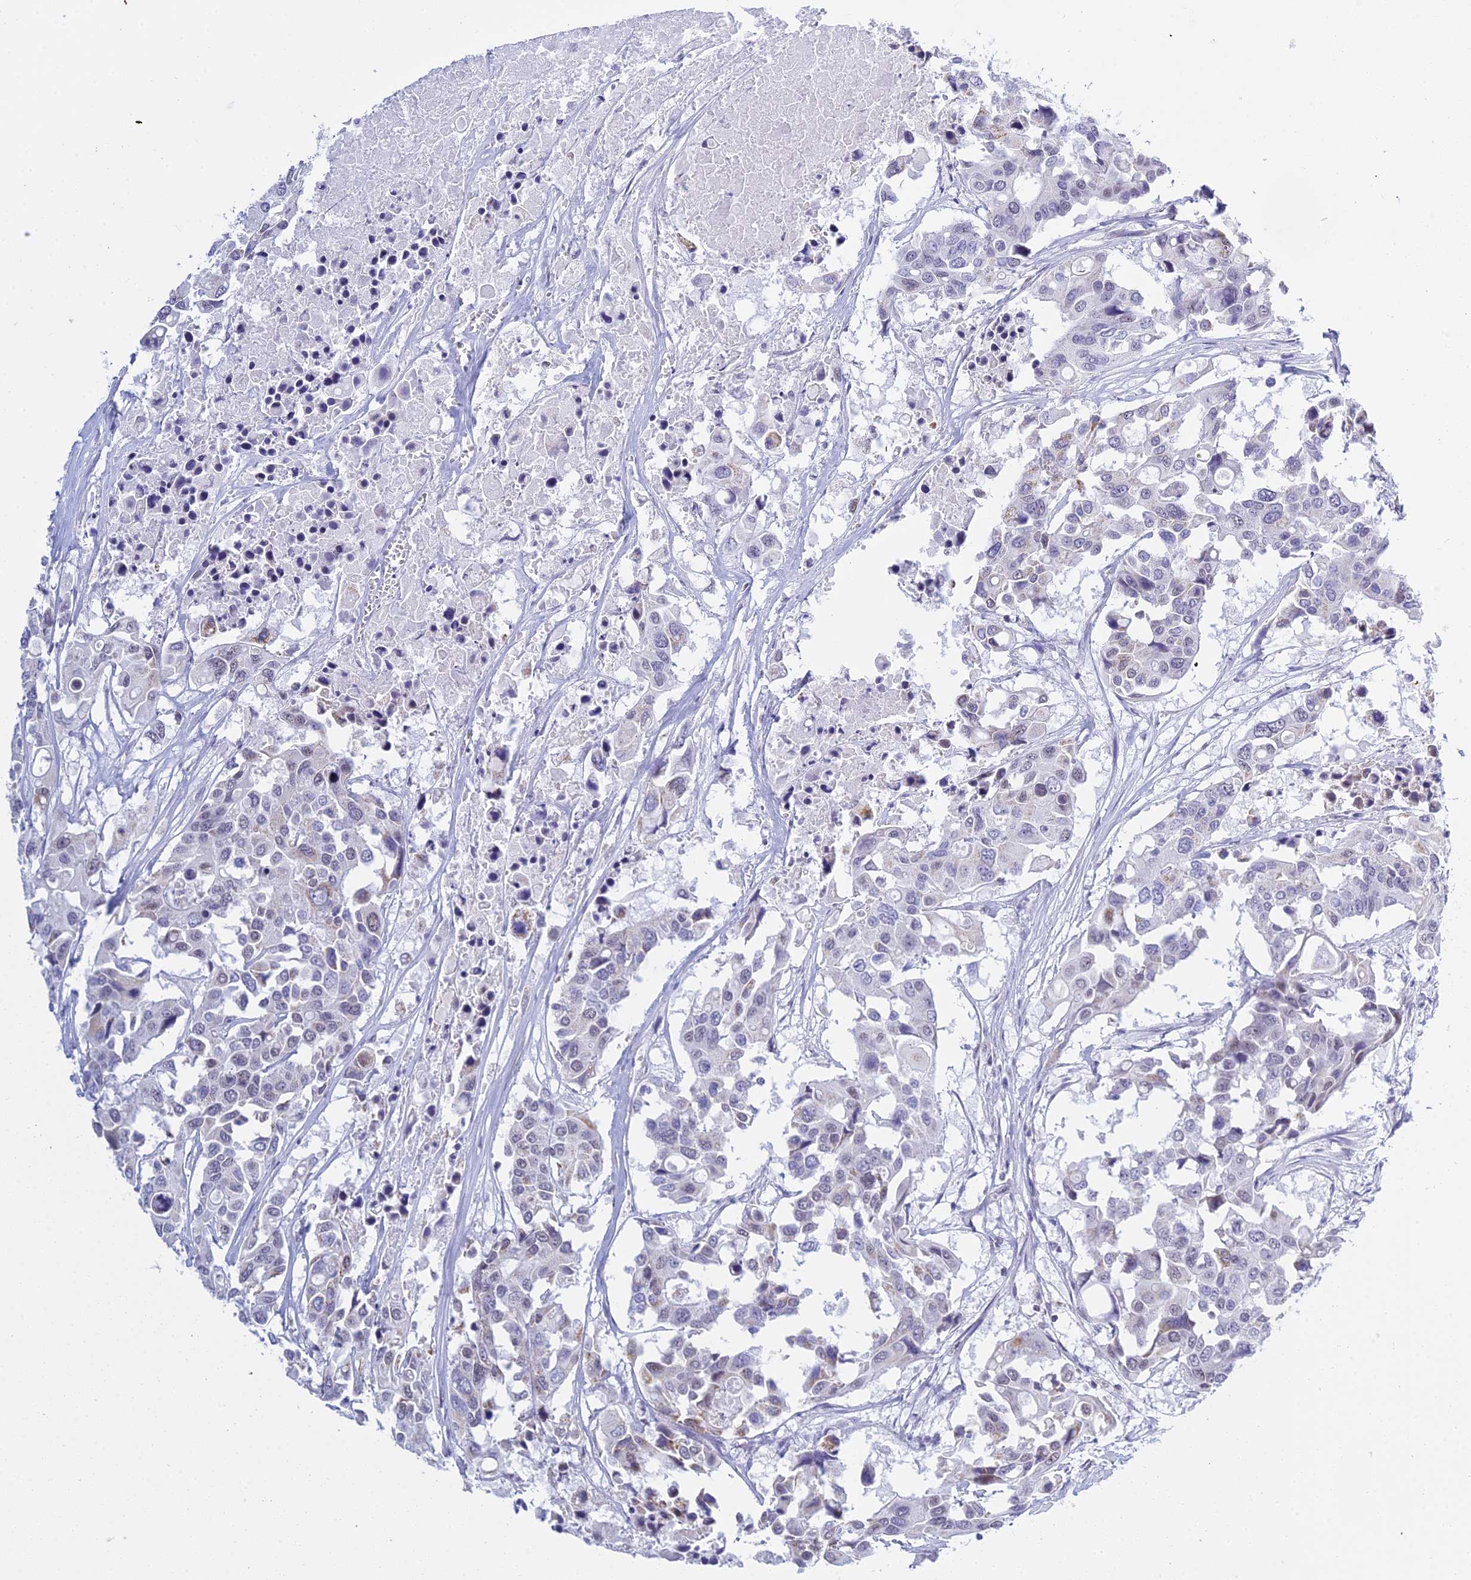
{"staining": {"intensity": "negative", "quantity": "none", "location": "none"}, "tissue": "colorectal cancer", "cell_type": "Tumor cells", "image_type": "cancer", "snomed": [{"axis": "morphology", "description": "Adenocarcinoma, NOS"}, {"axis": "topography", "description": "Colon"}], "caption": "Human colorectal adenocarcinoma stained for a protein using immunohistochemistry (IHC) displays no expression in tumor cells.", "gene": "KLF14", "patient": {"sex": "male", "age": 77}}